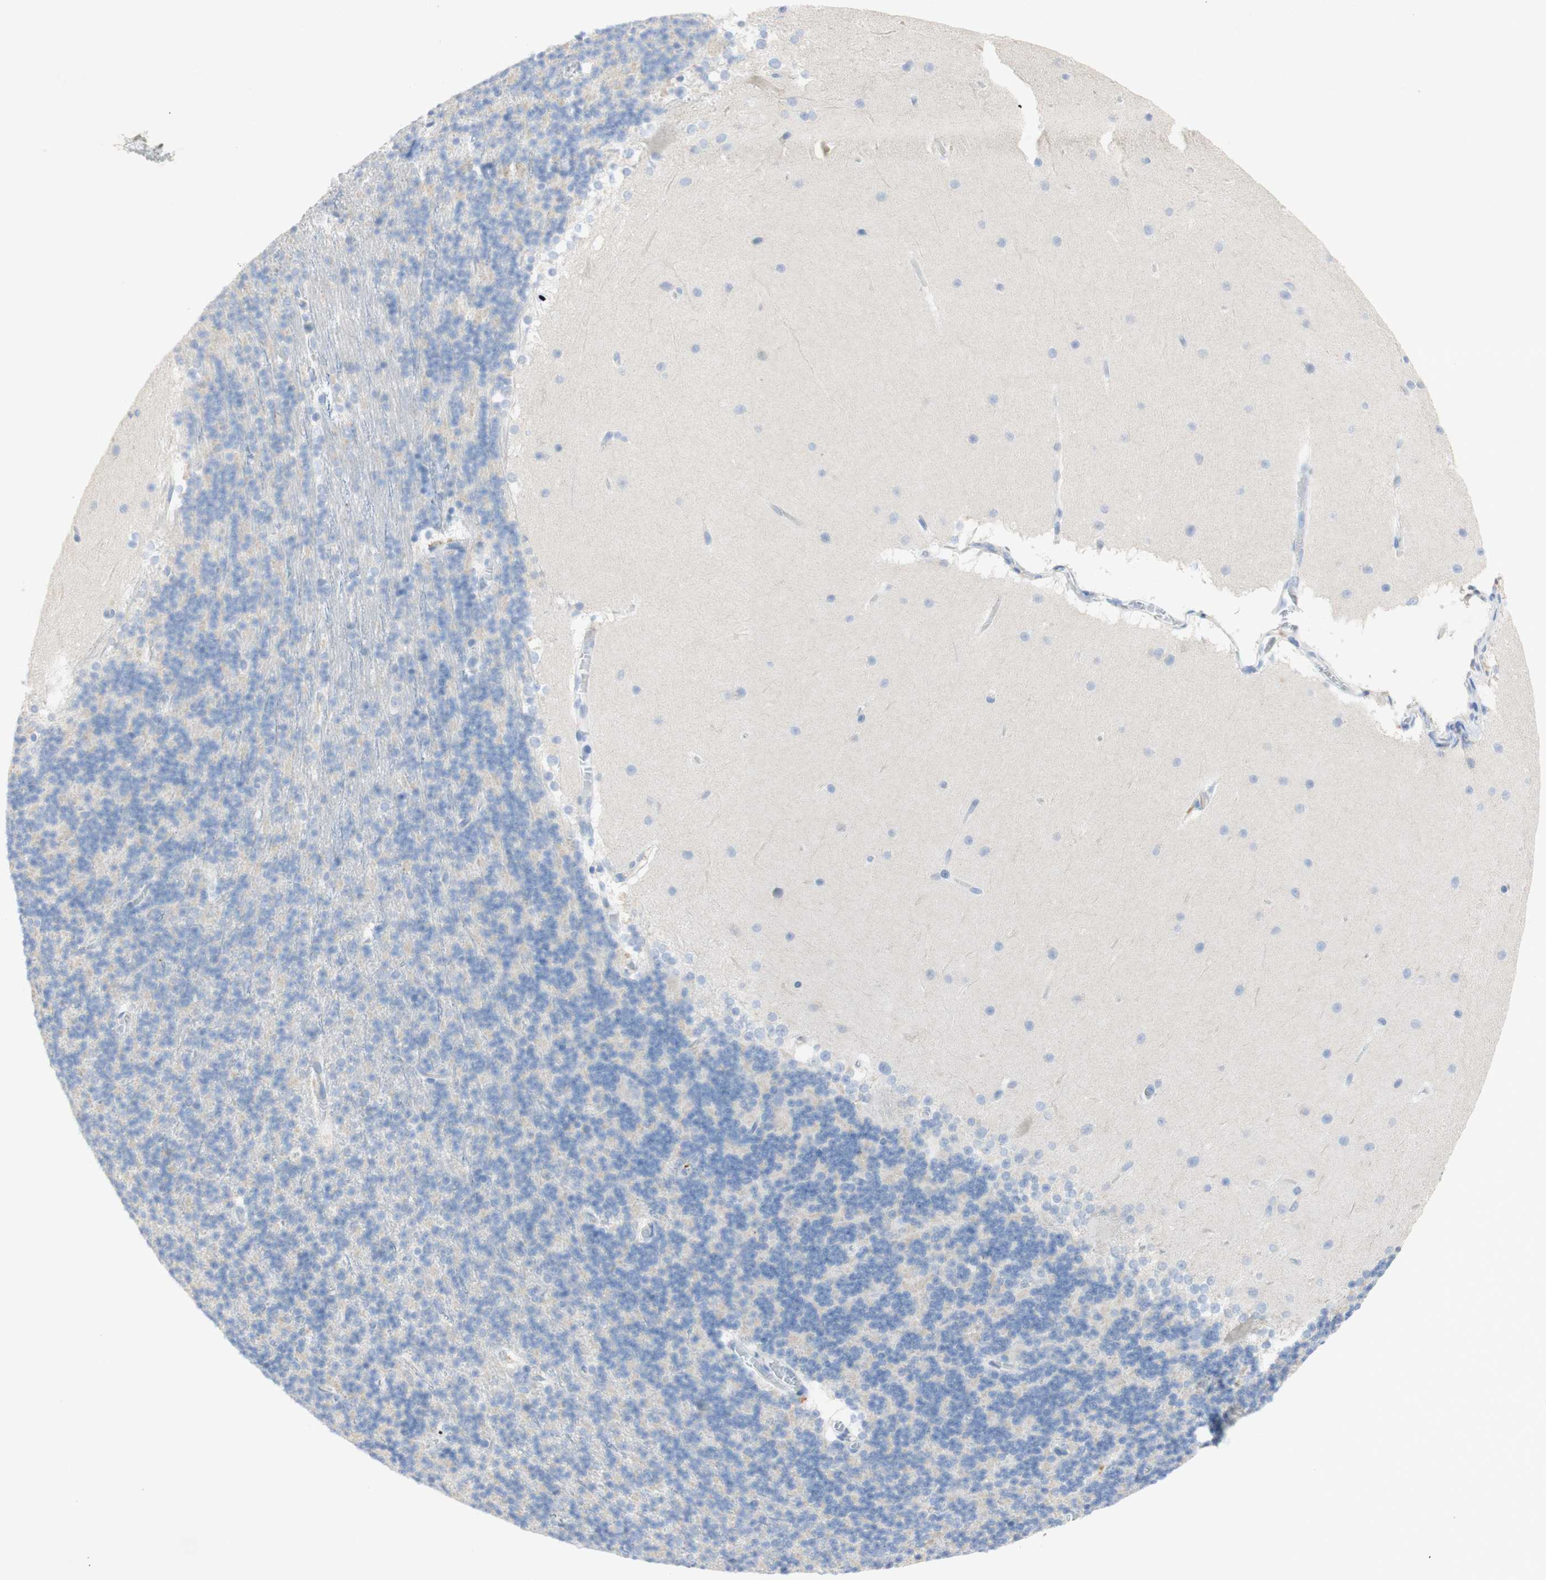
{"staining": {"intensity": "weak", "quantity": "<25%", "location": "cytoplasmic/membranous"}, "tissue": "cerebellum", "cell_type": "Cells in granular layer", "image_type": "normal", "snomed": [{"axis": "morphology", "description": "Normal tissue, NOS"}, {"axis": "topography", "description": "Cerebellum"}], "caption": "DAB (3,3'-diaminobenzidine) immunohistochemical staining of unremarkable human cerebellum shows no significant expression in cells in granular layer. (DAB (3,3'-diaminobenzidine) IHC with hematoxylin counter stain).", "gene": "EPO", "patient": {"sex": "female", "age": 19}}